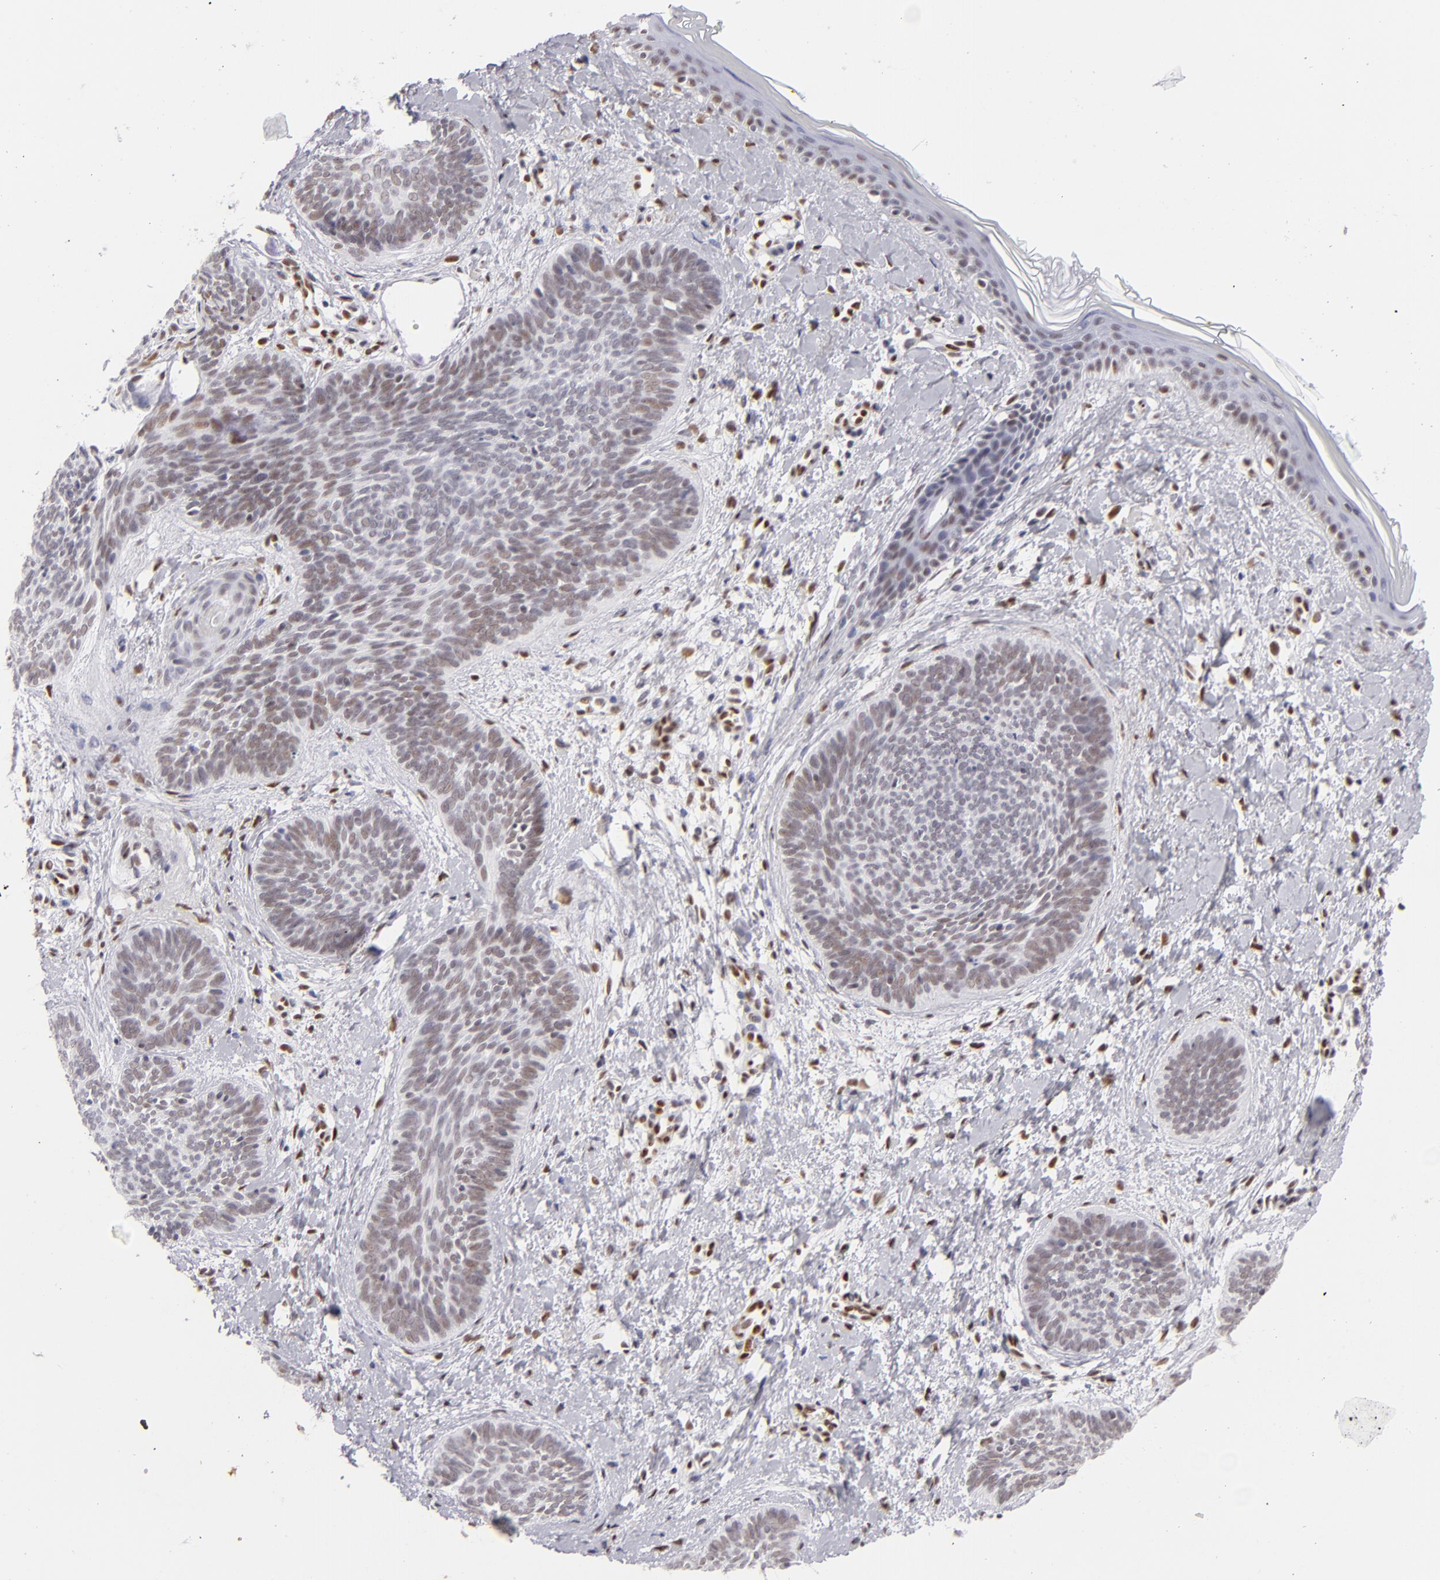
{"staining": {"intensity": "weak", "quantity": "25%-75%", "location": "nuclear"}, "tissue": "skin cancer", "cell_type": "Tumor cells", "image_type": "cancer", "snomed": [{"axis": "morphology", "description": "Basal cell carcinoma"}, {"axis": "topography", "description": "Skin"}], "caption": "This micrograph shows IHC staining of human basal cell carcinoma (skin), with low weak nuclear expression in approximately 25%-75% of tumor cells.", "gene": "TOP3A", "patient": {"sex": "female", "age": 81}}